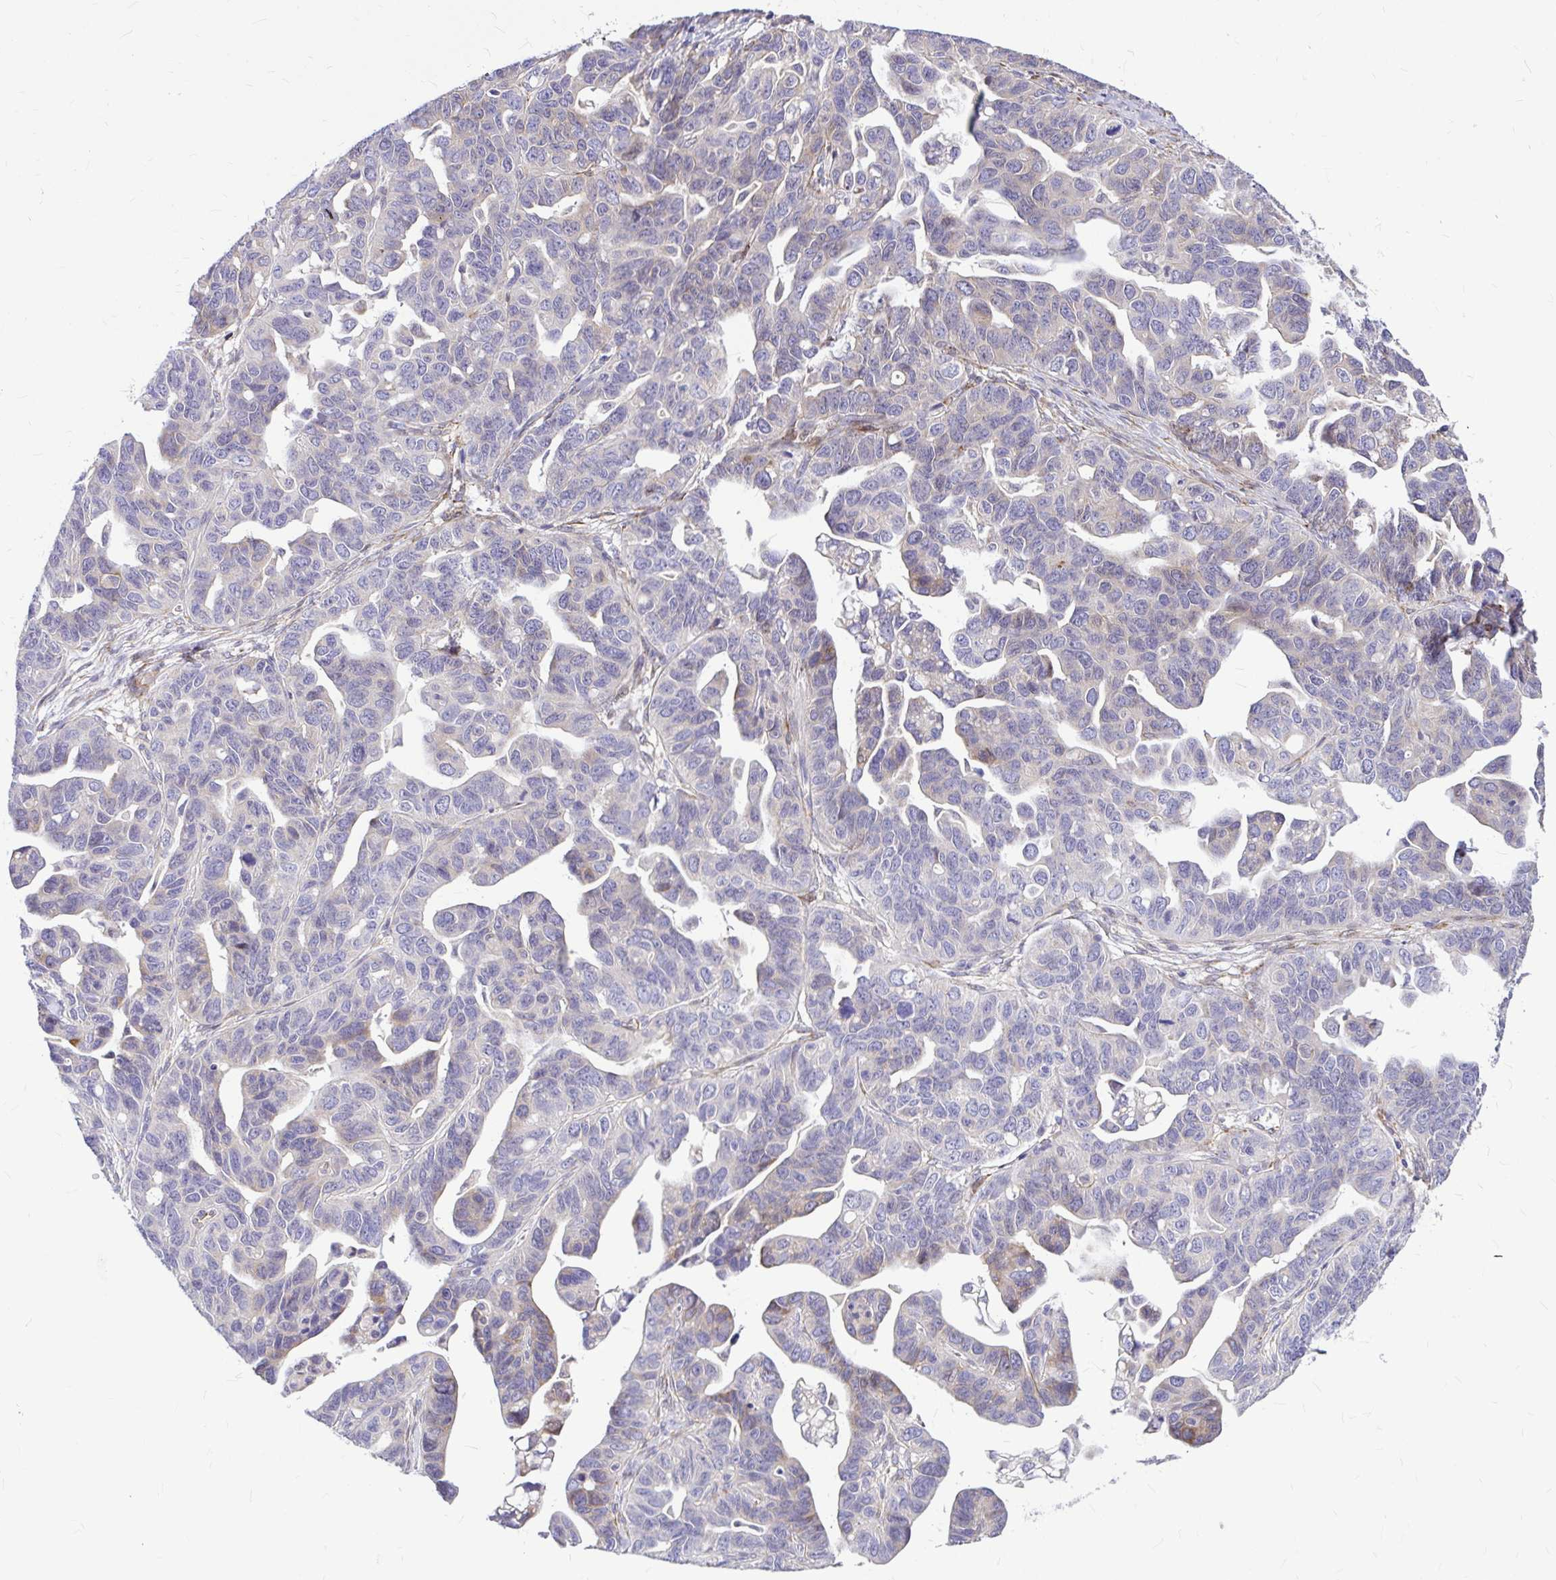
{"staining": {"intensity": "weak", "quantity": "<25%", "location": "cytoplasmic/membranous"}, "tissue": "ovarian cancer", "cell_type": "Tumor cells", "image_type": "cancer", "snomed": [{"axis": "morphology", "description": "Cystadenocarcinoma, serous, NOS"}, {"axis": "topography", "description": "Ovary"}], "caption": "Ovarian serous cystadenocarcinoma was stained to show a protein in brown. There is no significant positivity in tumor cells.", "gene": "GABBR2", "patient": {"sex": "female", "age": 69}}